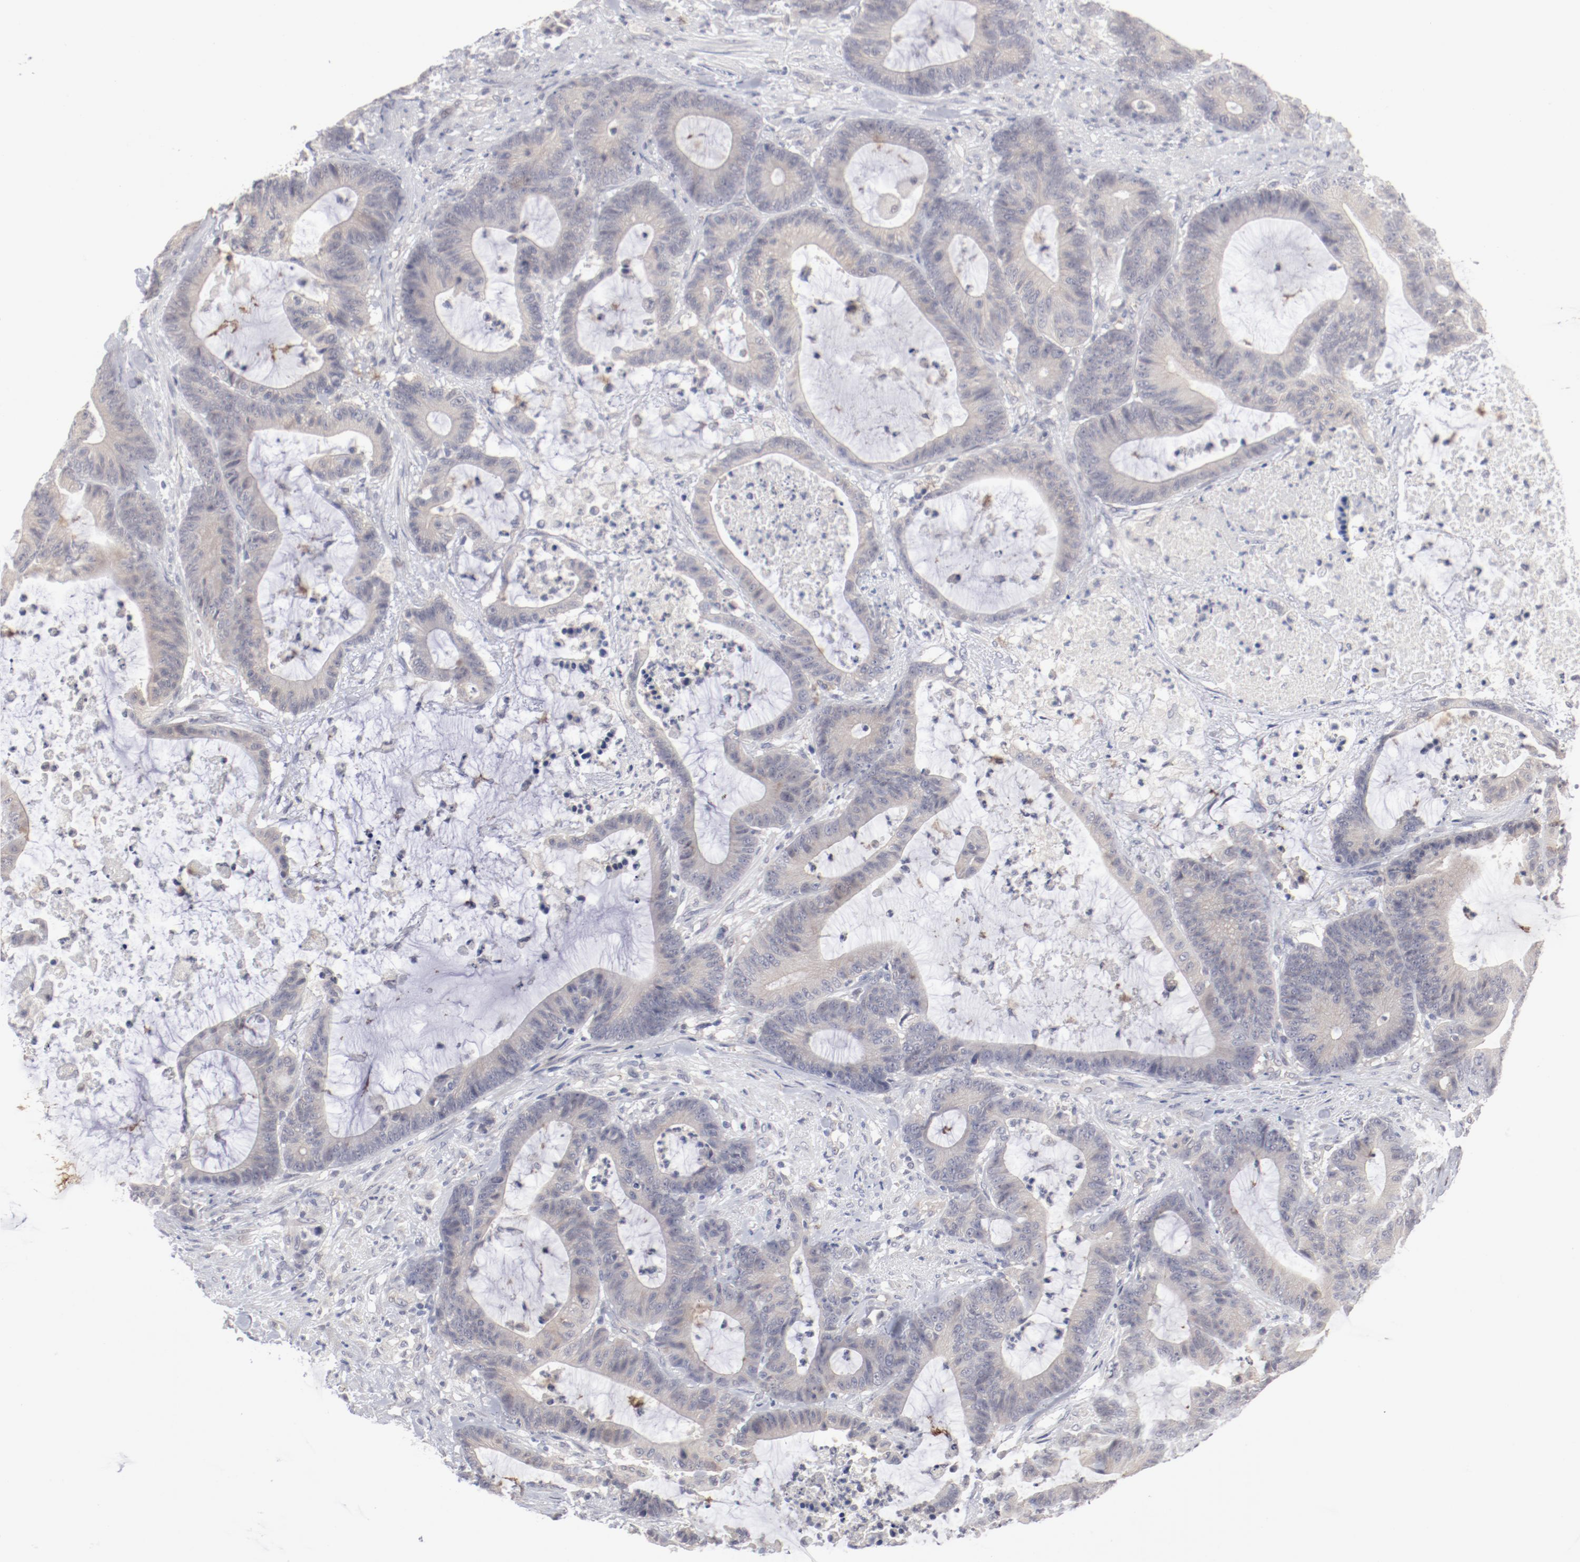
{"staining": {"intensity": "weak", "quantity": ">75%", "location": "cytoplasmic/membranous"}, "tissue": "colorectal cancer", "cell_type": "Tumor cells", "image_type": "cancer", "snomed": [{"axis": "morphology", "description": "Adenocarcinoma, NOS"}, {"axis": "topography", "description": "Colon"}], "caption": "Protein expression by IHC demonstrates weak cytoplasmic/membranous staining in about >75% of tumor cells in colorectal cancer.", "gene": "SH3BGR", "patient": {"sex": "female", "age": 84}}